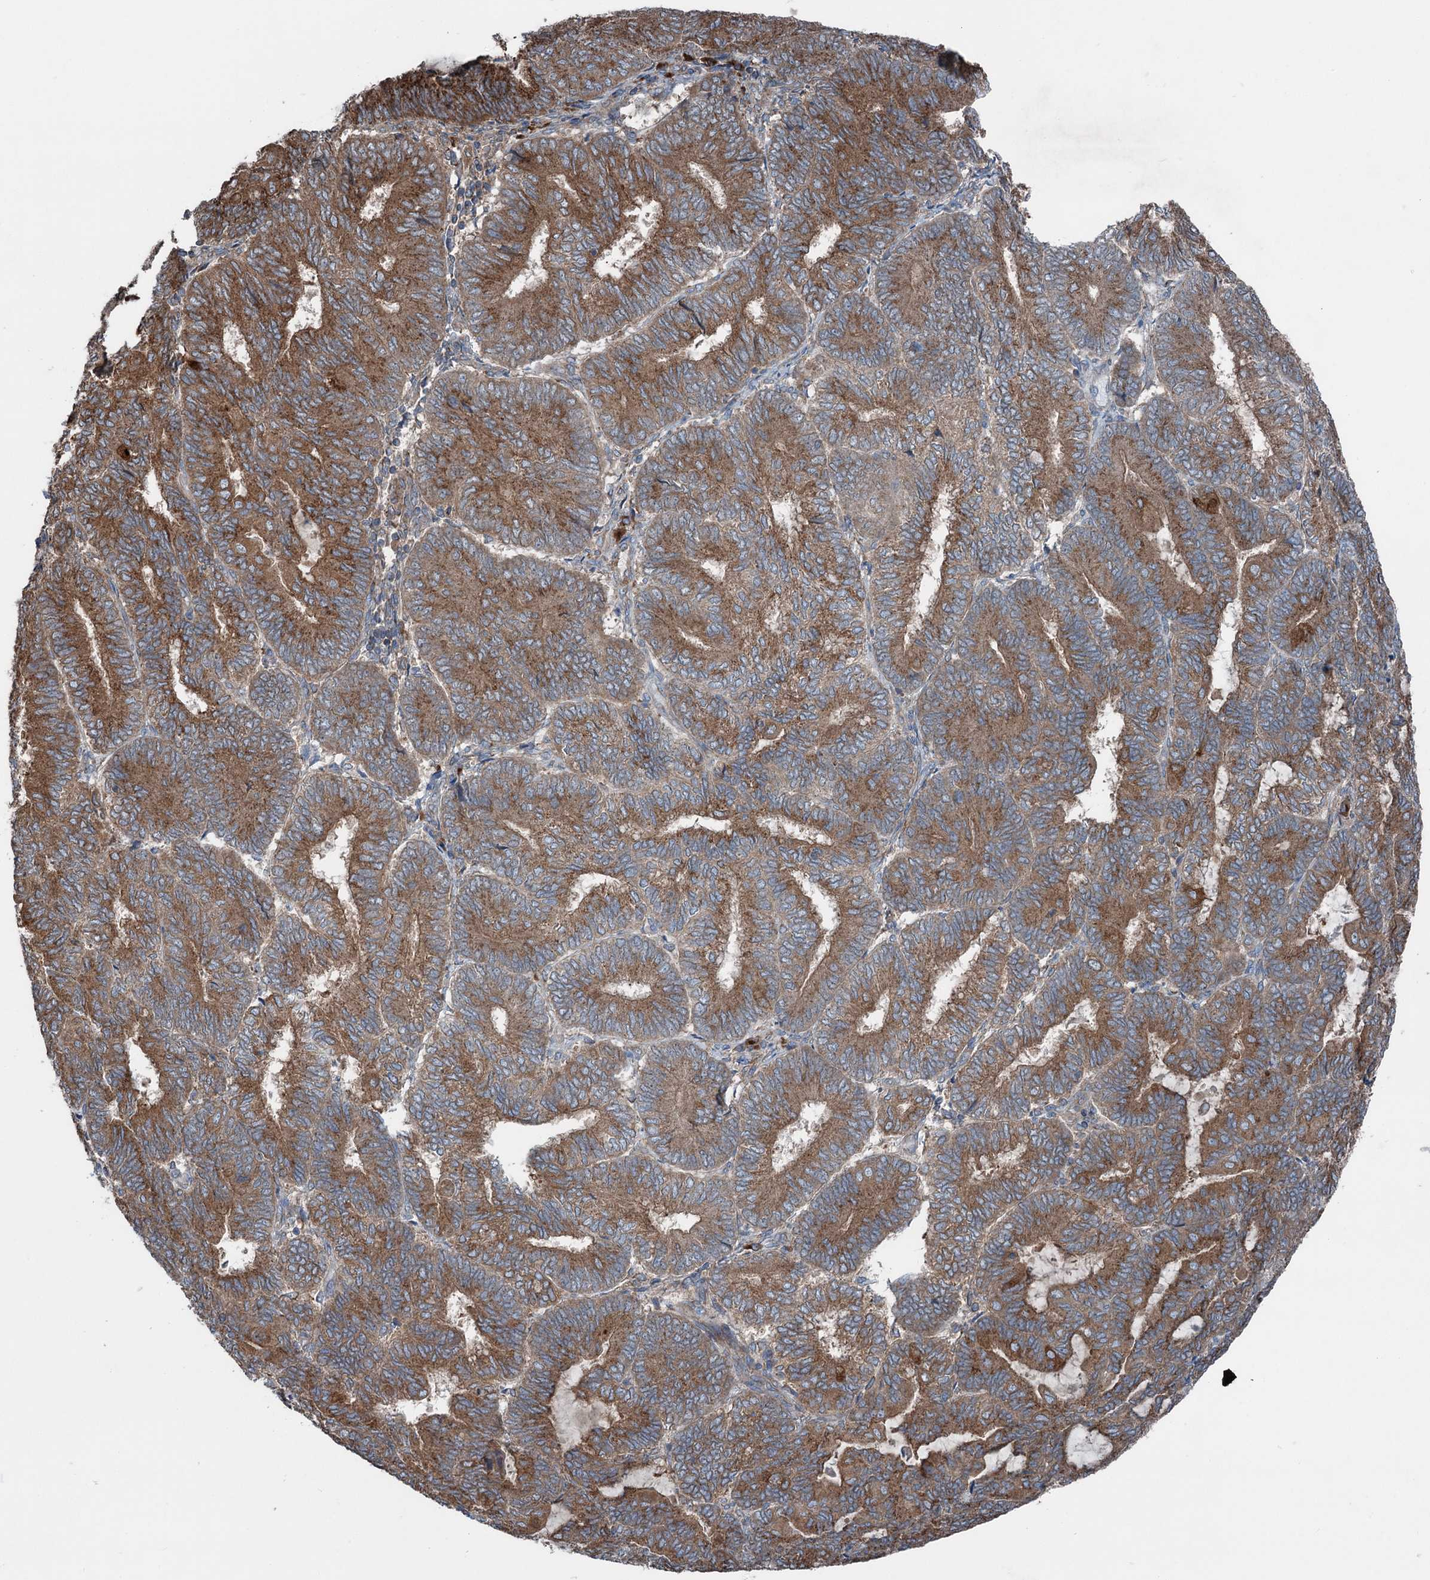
{"staining": {"intensity": "moderate", "quantity": ">75%", "location": "cytoplasmic/membranous"}, "tissue": "endometrial cancer", "cell_type": "Tumor cells", "image_type": "cancer", "snomed": [{"axis": "morphology", "description": "Adenocarcinoma, NOS"}, {"axis": "topography", "description": "Endometrium"}], "caption": "Protein positivity by IHC displays moderate cytoplasmic/membranous expression in approximately >75% of tumor cells in adenocarcinoma (endometrial).", "gene": "CALCOCO1", "patient": {"sex": "female", "age": 81}}